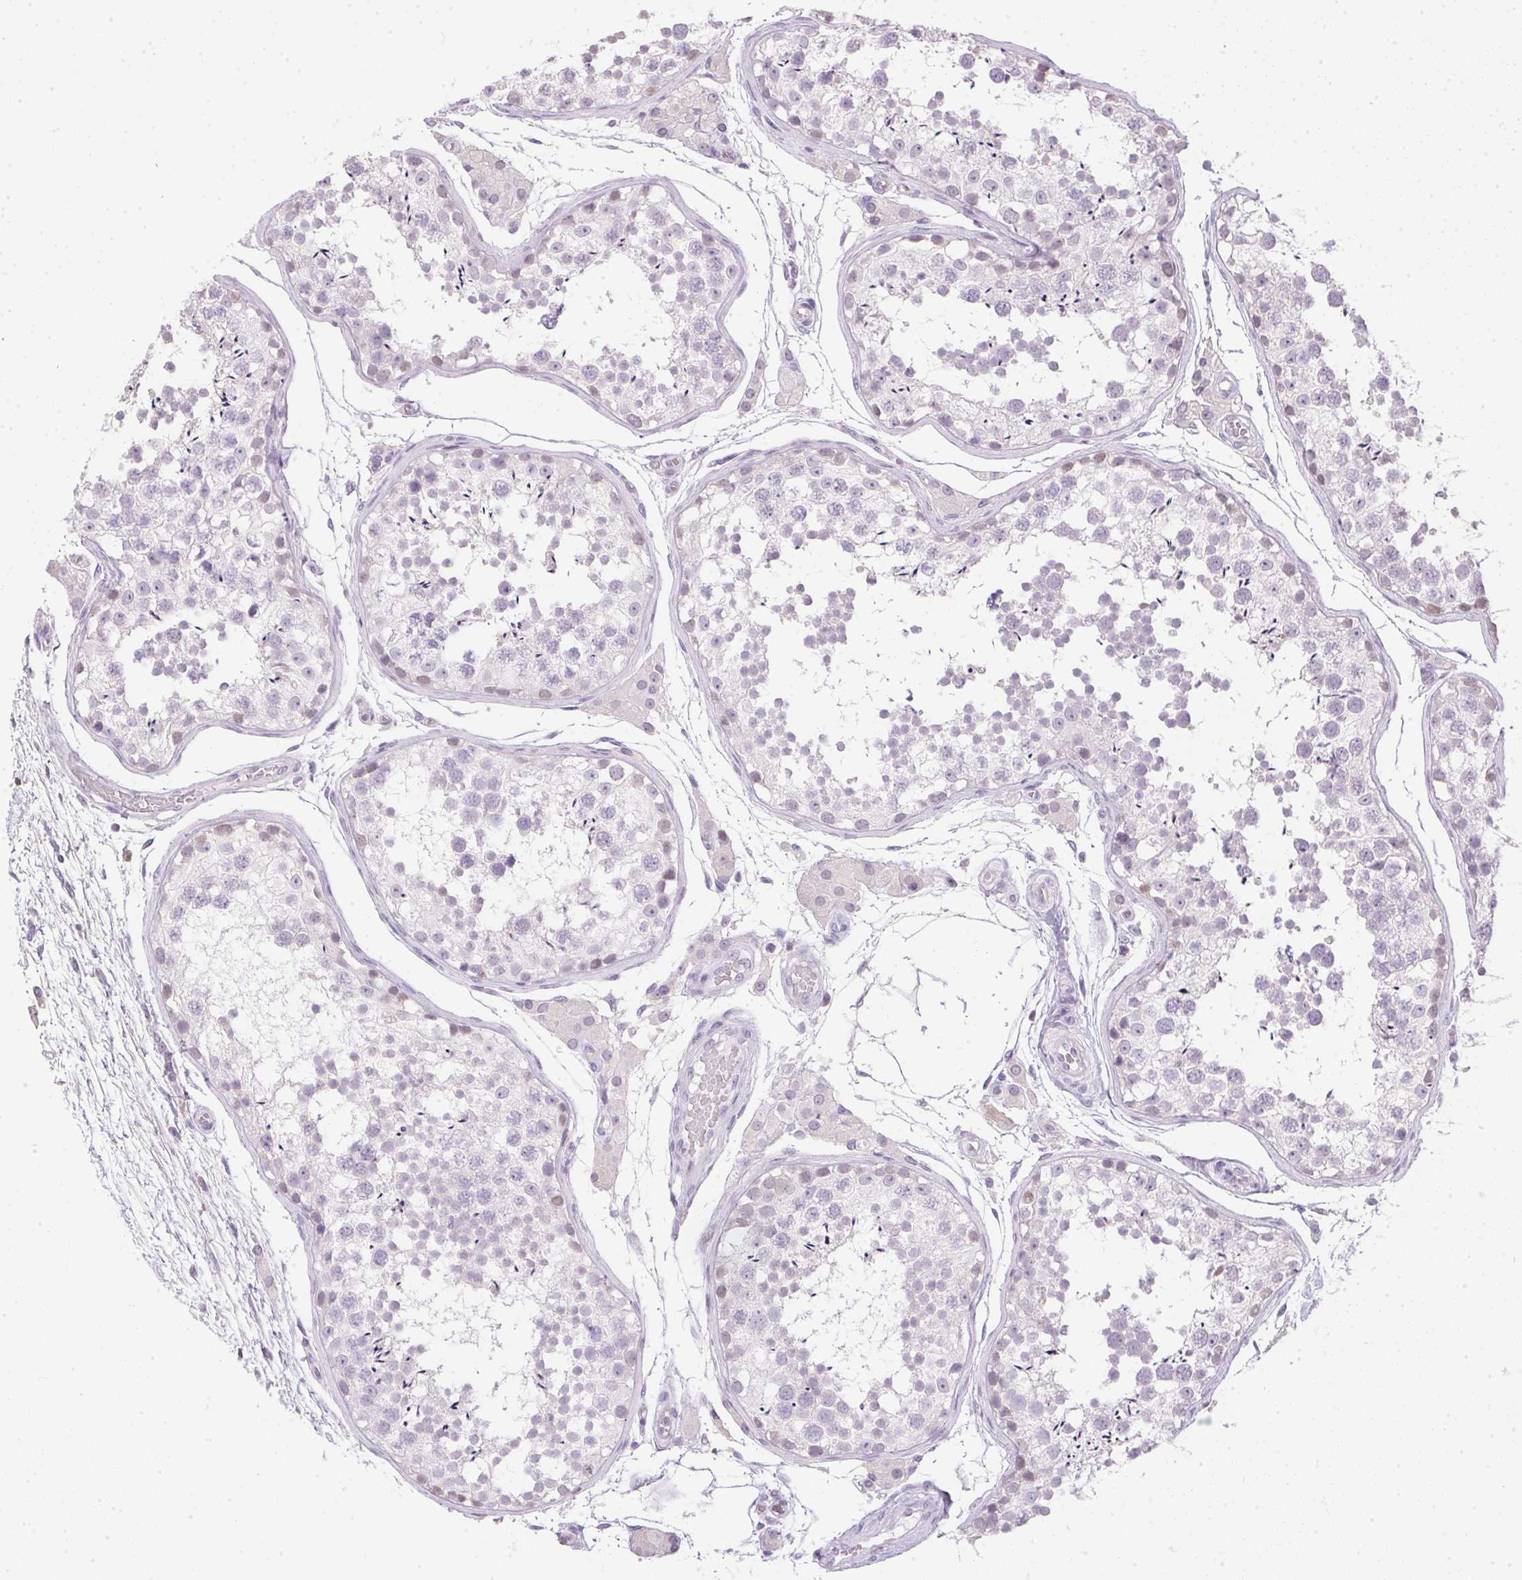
{"staining": {"intensity": "negative", "quantity": "none", "location": "none"}, "tissue": "testis", "cell_type": "Cells in seminiferous ducts", "image_type": "normal", "snomed": [{"axis": "morphology", "description": "Normal tissue, NOS"}, {"axis": "morphology", "description": "Seminoma, NOS"}, {"axis": "topography", "description": "Testis"}], "caption": "The image displays no significant positivity in cells in seminiferous ducts of testis.", "gene": "PRL", "patient": {"sex": "male", "age": 29}}